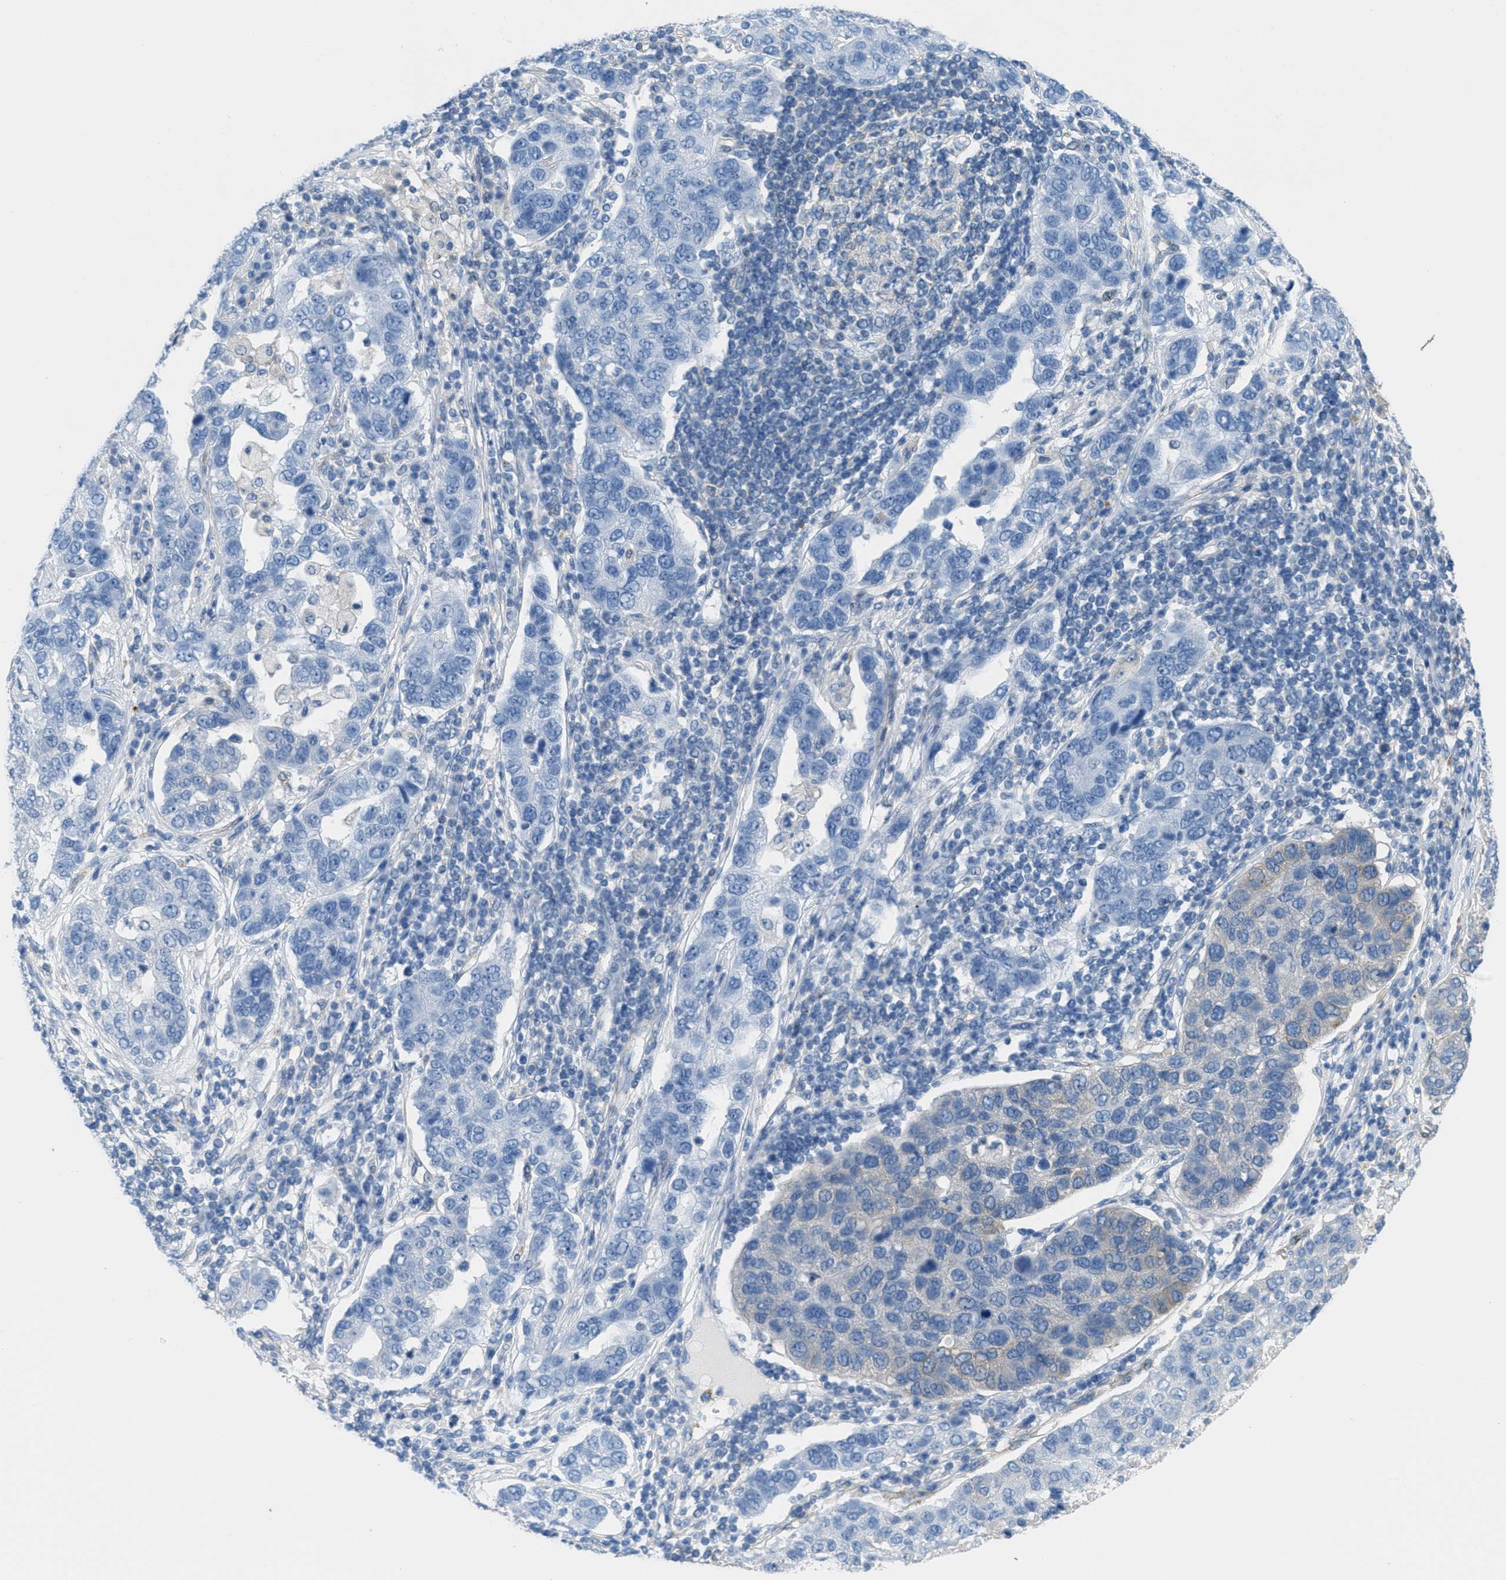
{"staining": {"intensity": "weak", "quantity": "<25%", "location": "cytoplasmic/membranous"}, "tissue": "pancreatic cancer", "cell_type": "Tumor cells", "image_type": "cancer", "snomed": [{"axis": "morphology", "description": "Adenocarcinoma, NOS"}, {"axis": "topography", "description": "Pancreas"}], "caption": "High power microscopy image of an IHC micrograph of pancreatic cancer, revealing no significant positivity in tumor cells. (DAB IHC visualized using brightfield microscopy, high magnification).", "gene": "MAPRE2", "patient": {"sex": "female", "age": 61}}